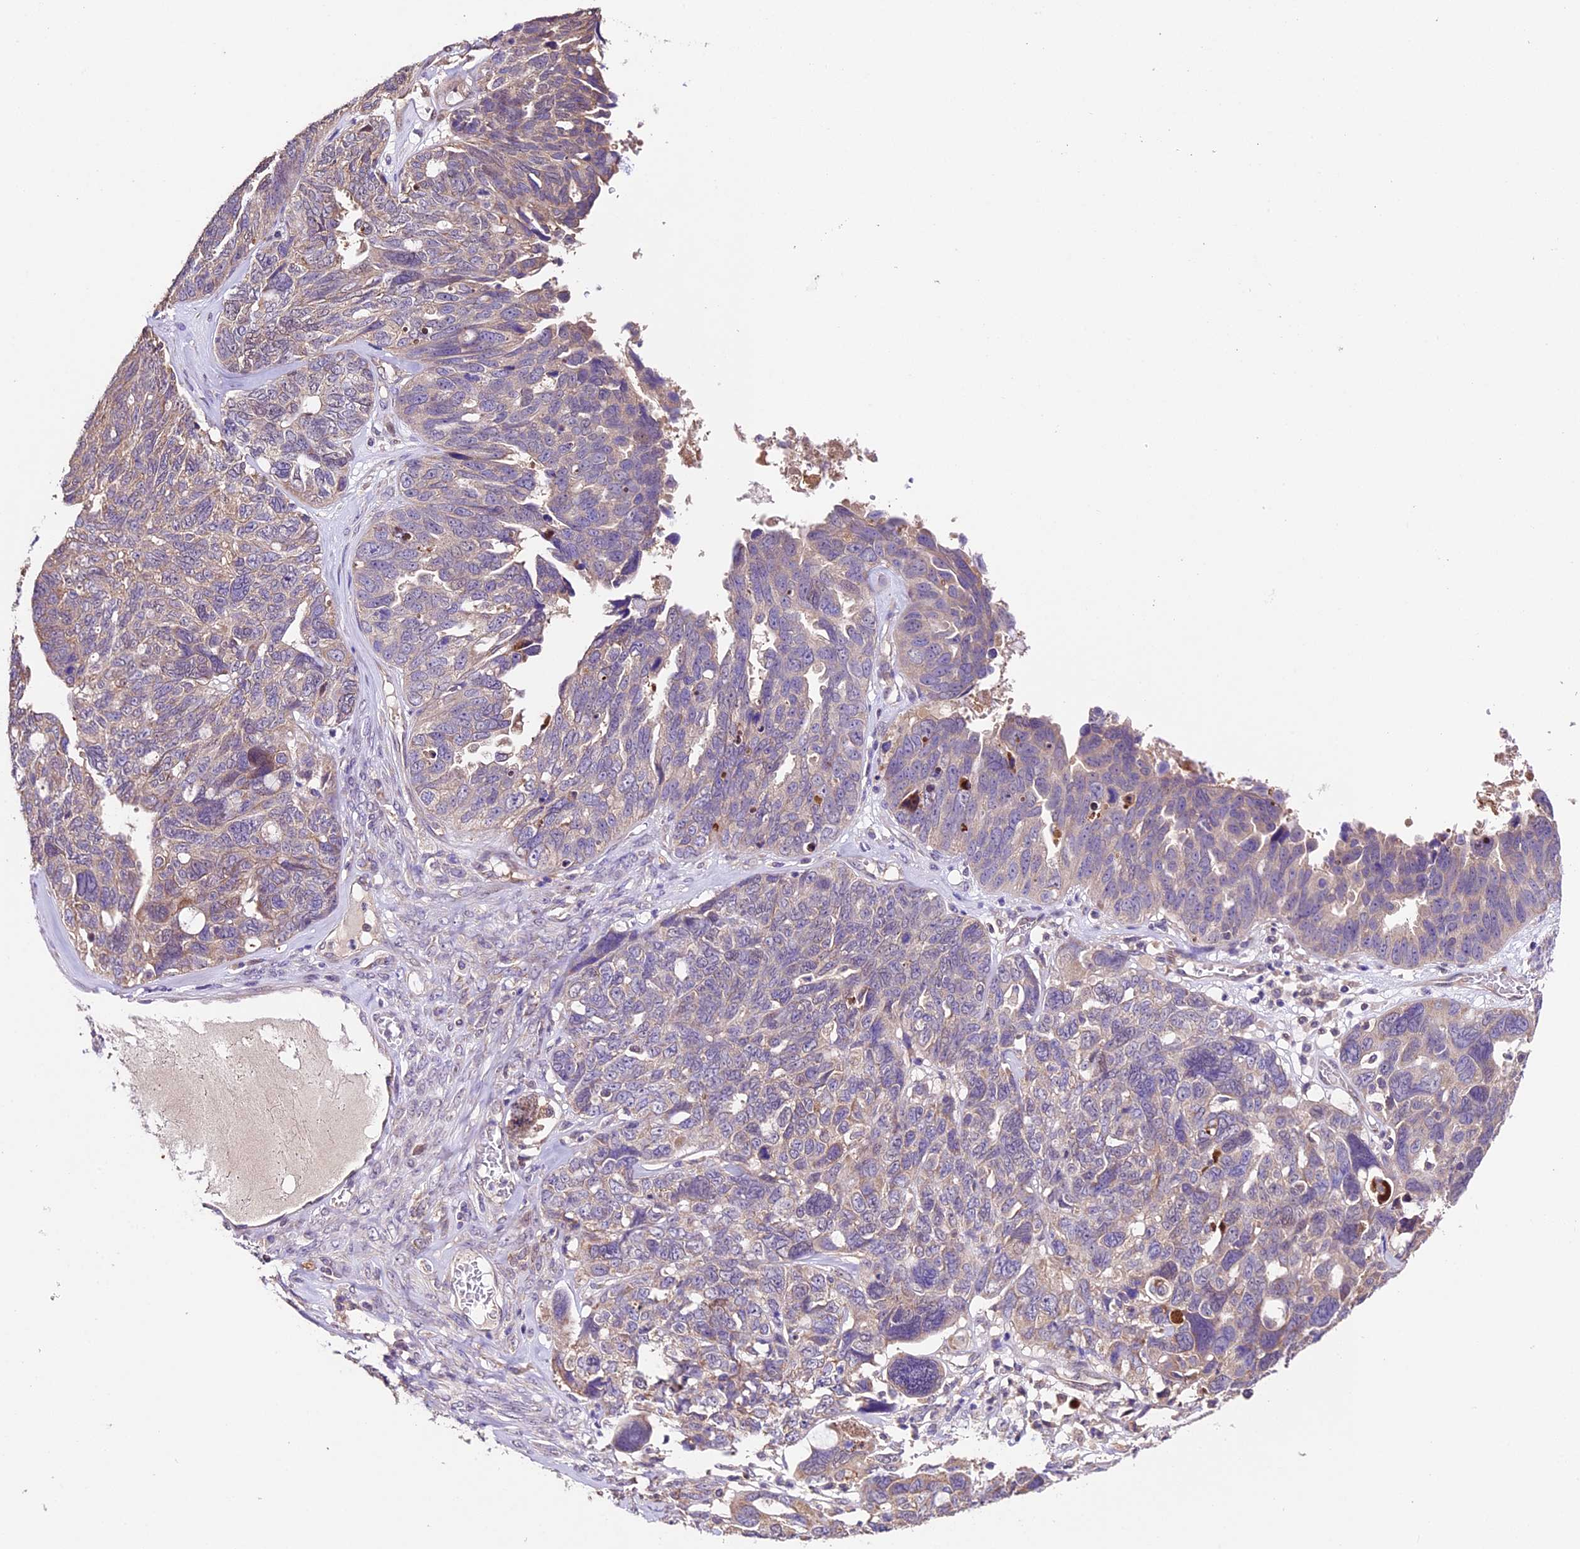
{"staining": {"intensity": "weak", "quantity": "<25%", "location": "cytoplasmic/membranous"}, "tissue": "ovarian cancer", "cell_type": "Tumor cells", "image_type": "cancer", "snomed": [{"axis": "morphology", "description": "Cystadenocarcinoma, serous, NOS"}, {"axis": "topography", "description": "Ovary"}], "caption": "An immunohistochemistry (IHC) histopathology image of ovarian cancer (serous cystadenocarcinoma) is shown. There is no staining in tumor cells of ovarian cancer (serous cystadenocarcinoma).", "gene": "SBNO2", "patient": {"sex": "female", "age": 79}}